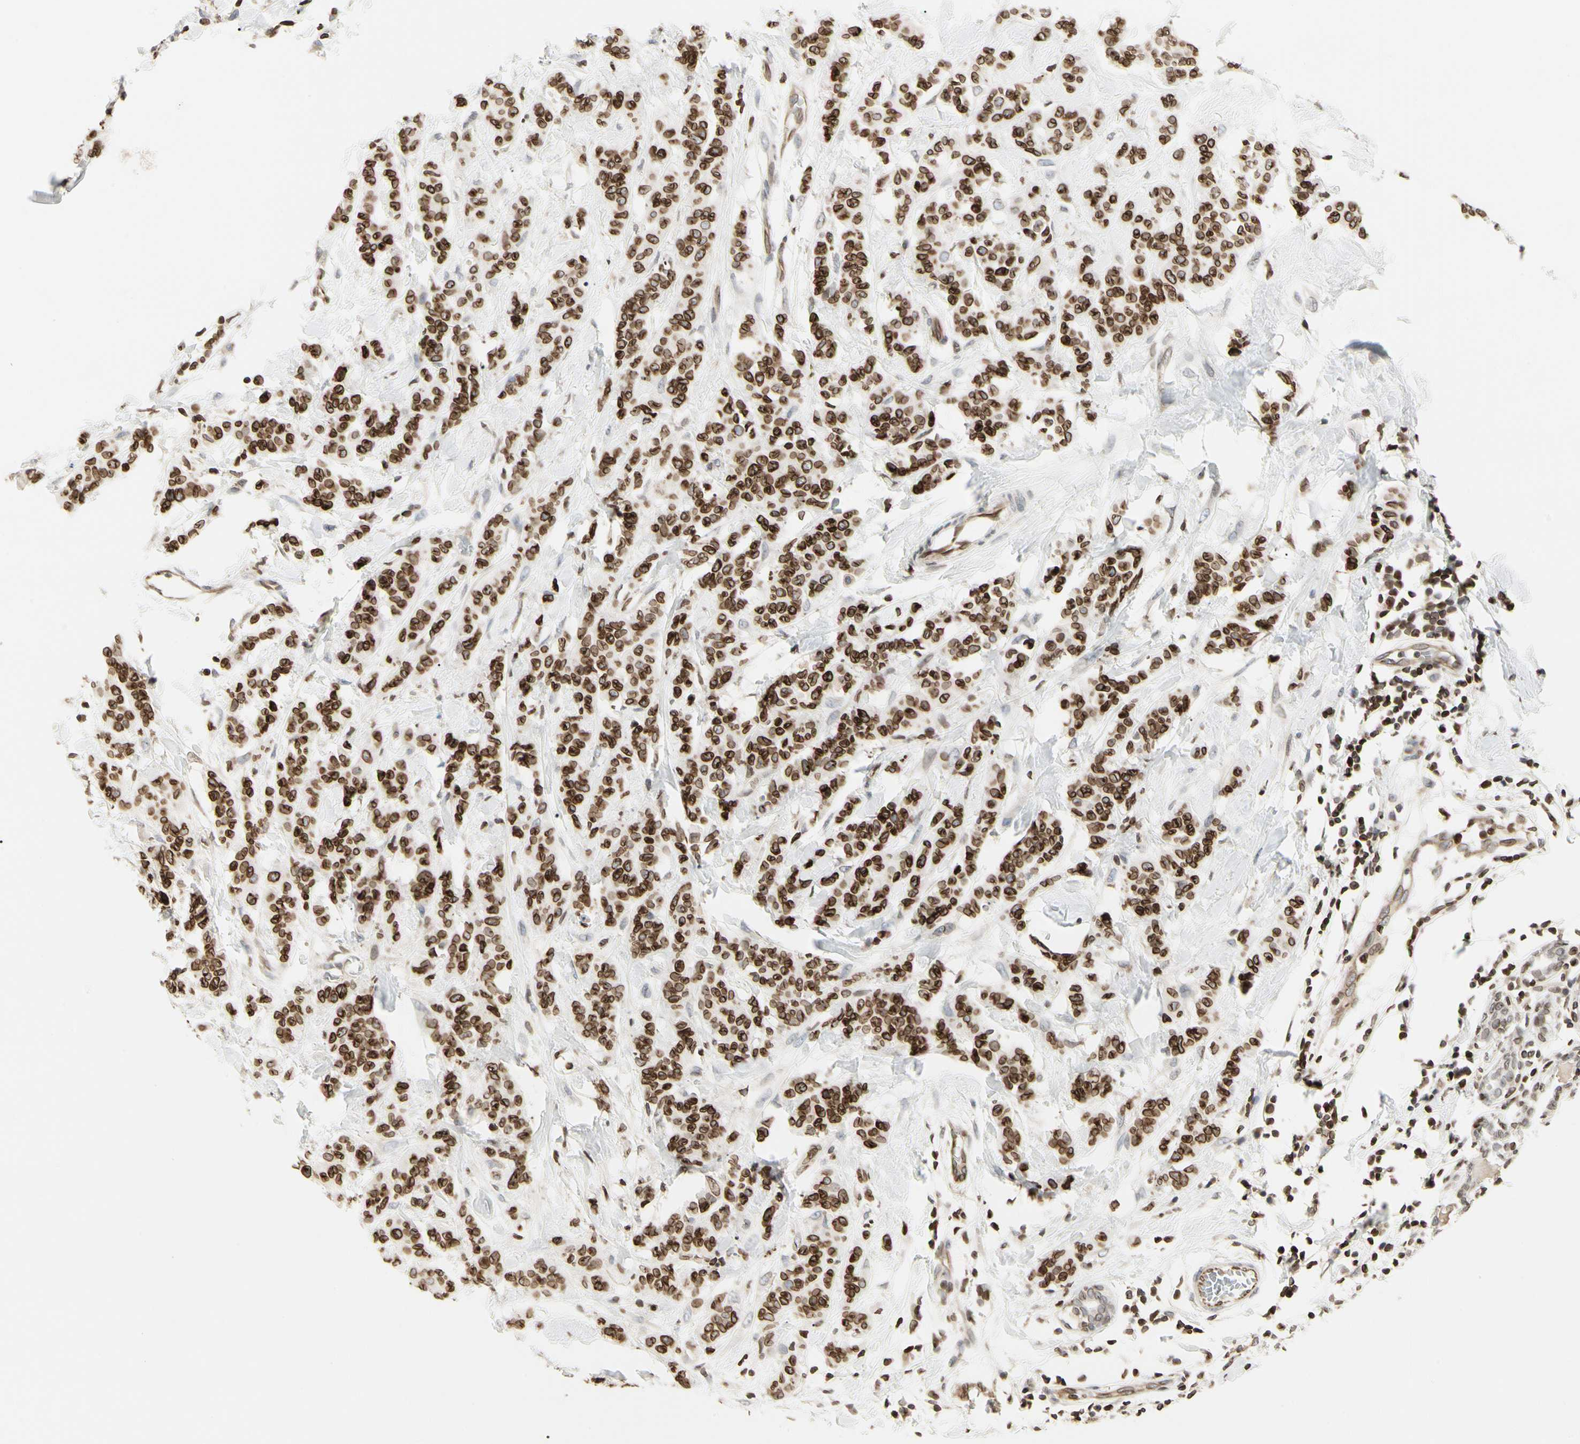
{"staining": {"intensity": "strong", "quantity": ">75%", "location": "cytoplasmic/membranous,nuclear"}, "tissue": "breast cancer", "cell_type": "Tumor cells", "image_type": "cancer", "snomed": [{"axis": "morphology", "description": "Normal tissue, NOS"}, {"axis": "morphology", "description": "Duct carcinoma"}, {"axis": "topography", "description": "Breast"}], "caption": "Strong cytoplasmic/membranous and nuclear protein positivity is appreciated in about >75% of tumor cells in breast cancer.", "gene": "TMPO", "patient": {"sex": "female", "age": 40}}